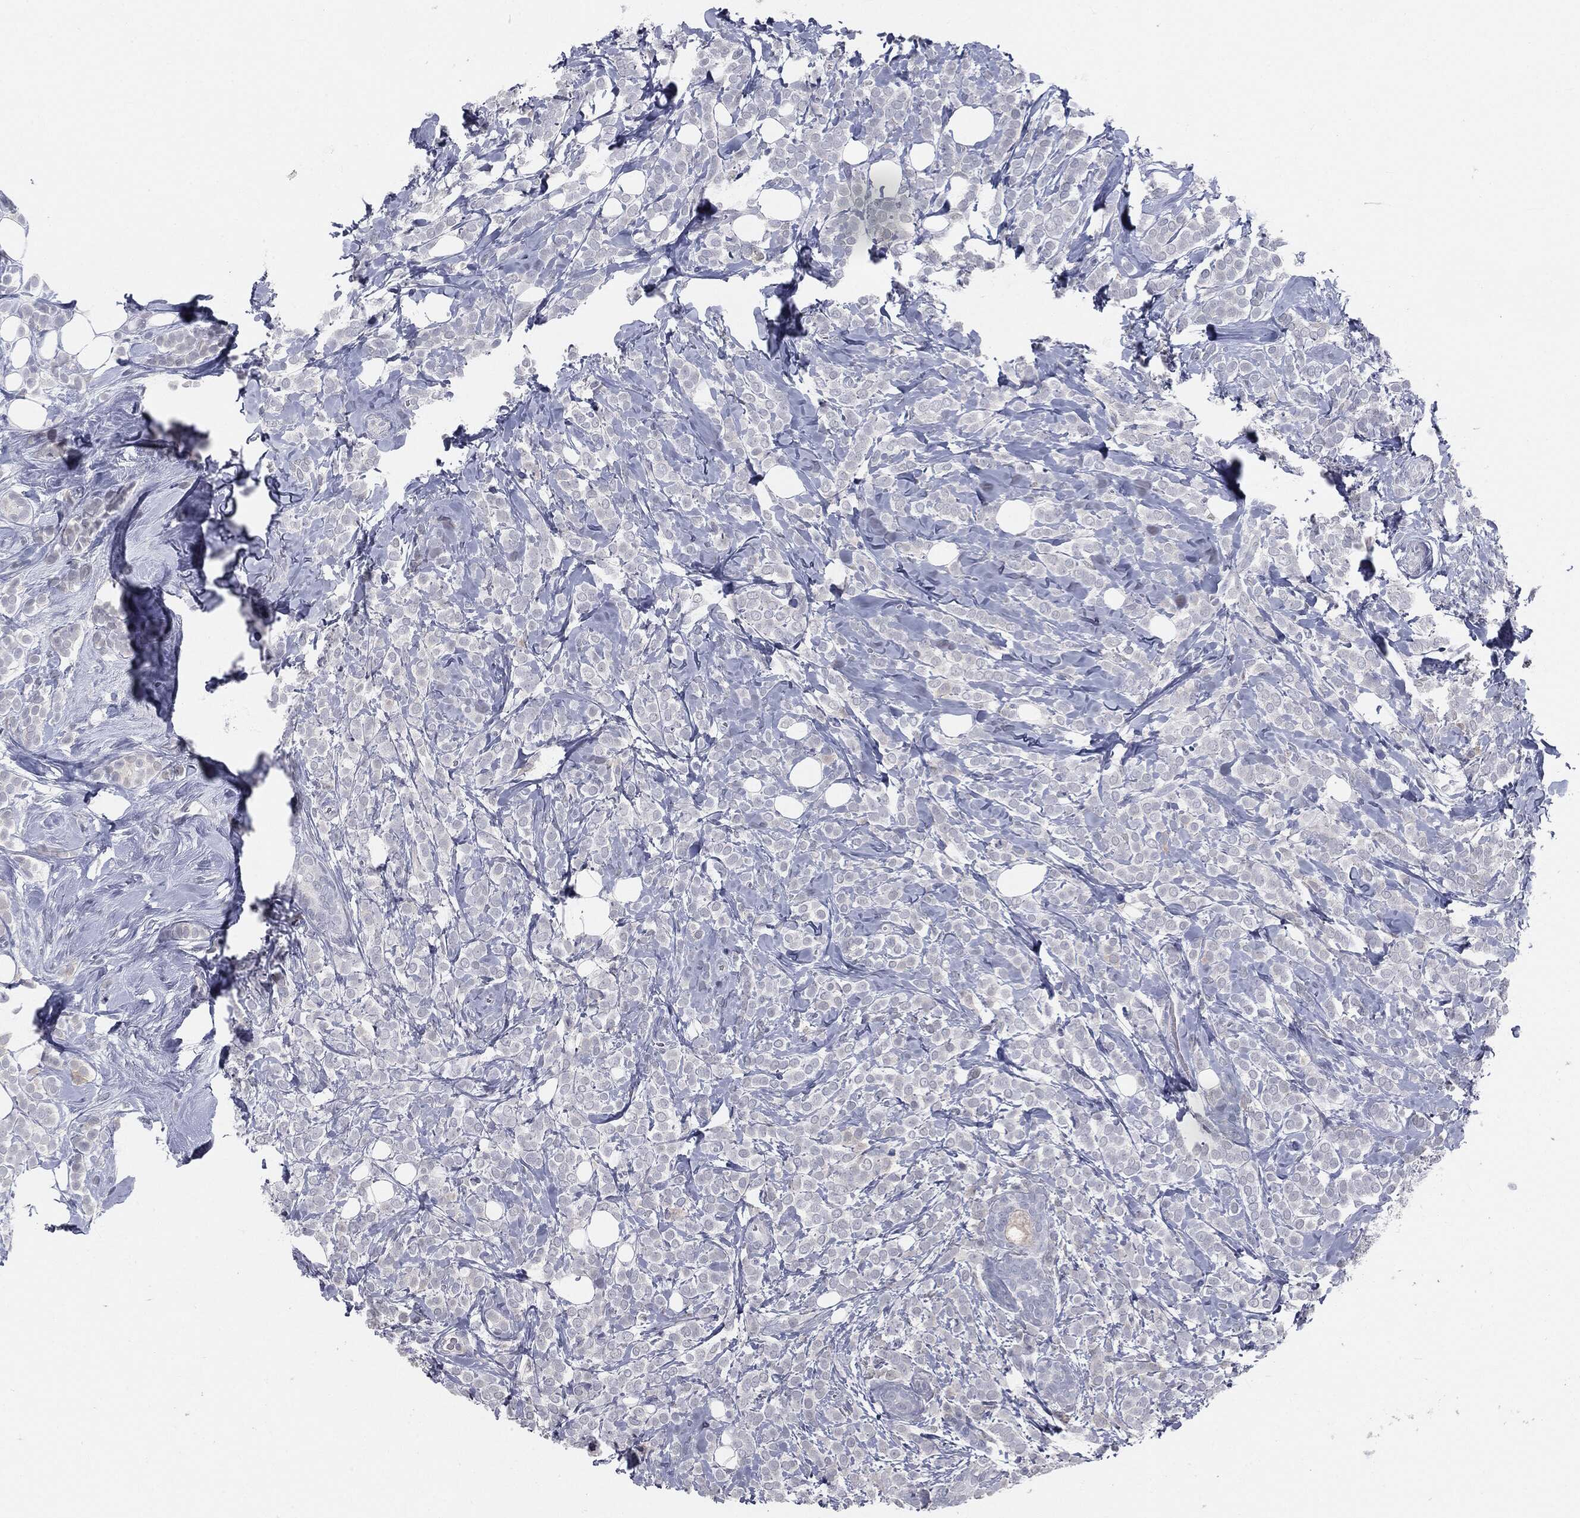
{"staining": {"intensity": "negative", "quantity": "none", "location": "none"}, "tissue": "breast cancer", "cell_type": "Tumor cells", "image_type": "cancer", "snomed": [{"axis": "morphology", "description": "Lobular carcinoma"}, {"axis": "topography", "description": "Breast"}], "caption": "This is an immunohistochemistry (IHC) image of human breast cancer (lobular carcinoma). There is no staining in tumor cells.", "gene": "PRAME", "patient": {"sex": "female", "age": 49}}